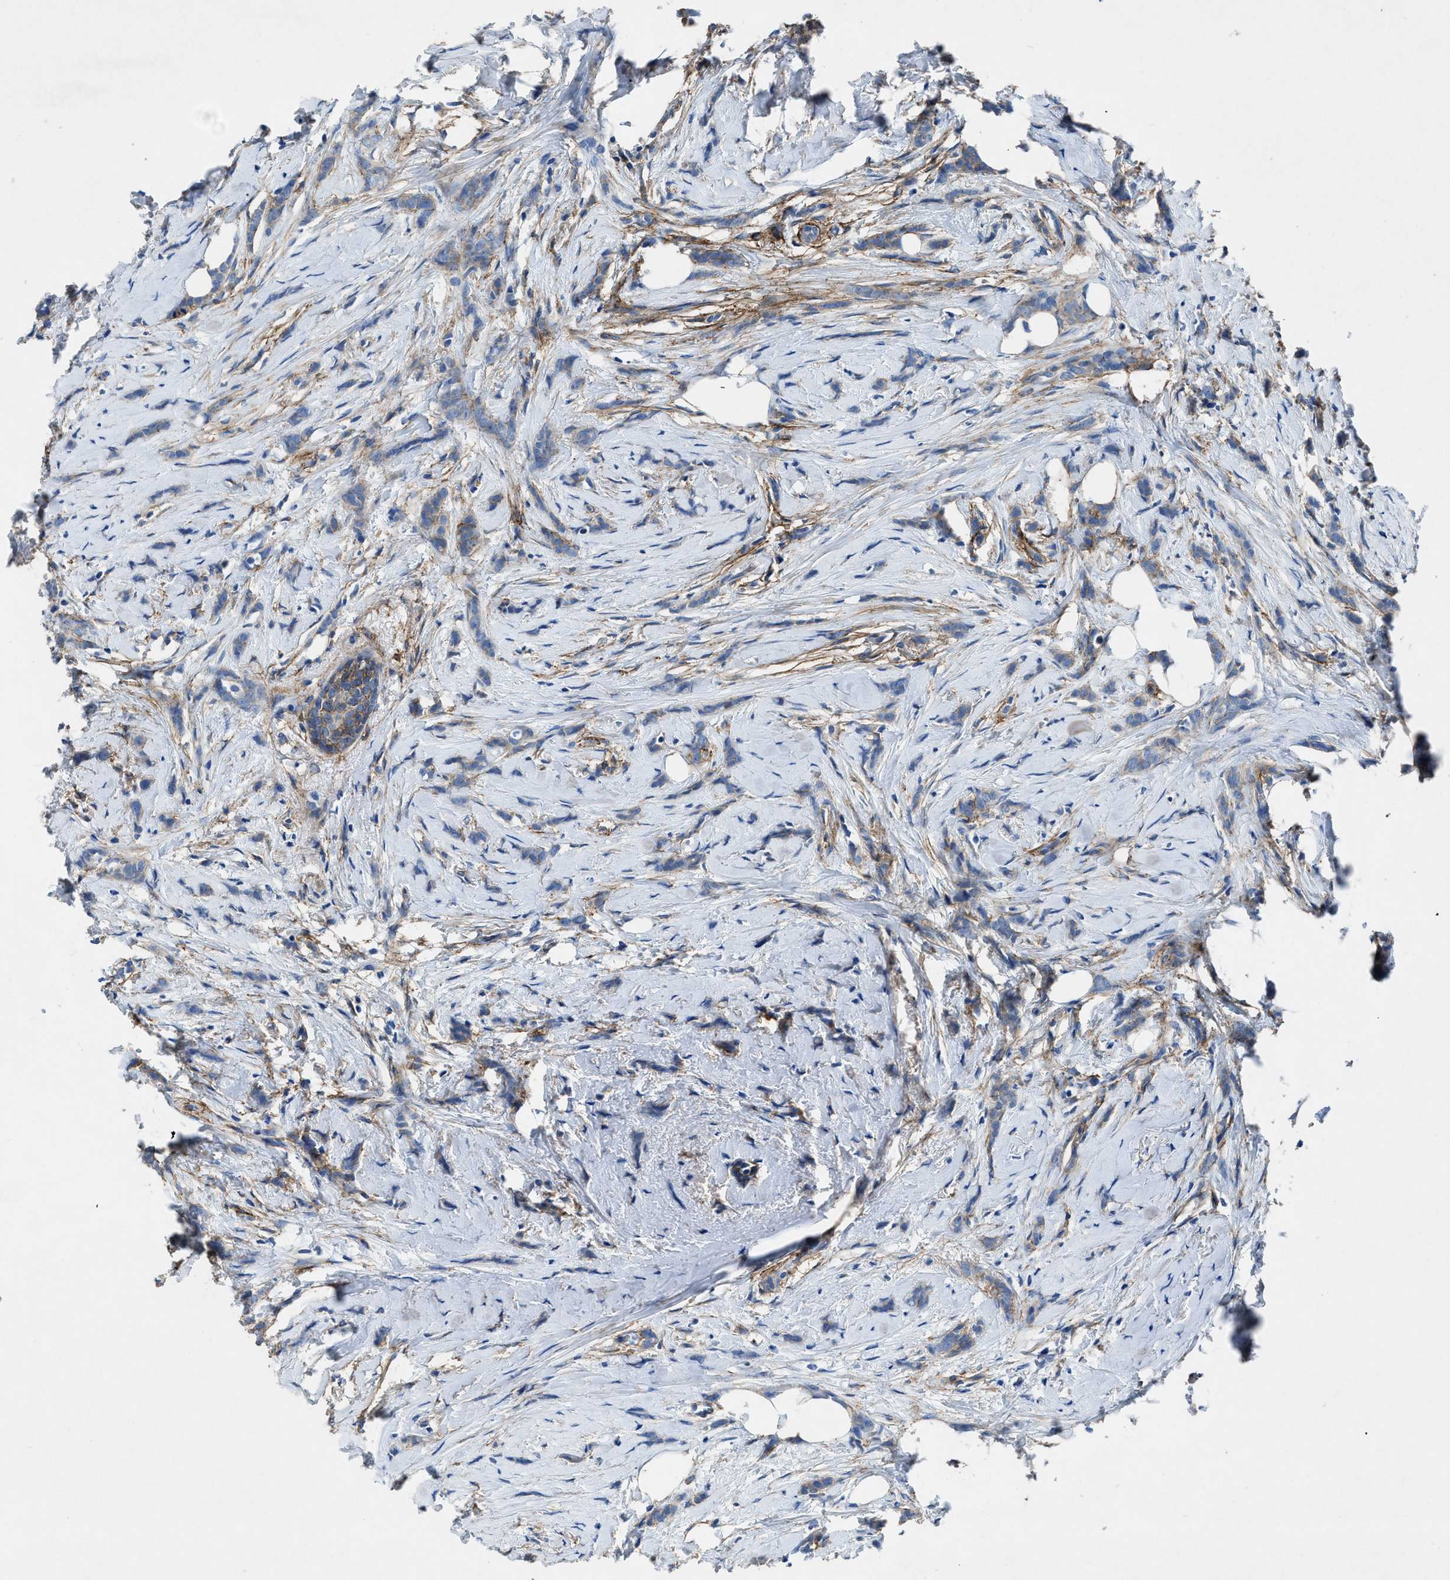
{"staining": {"intensity": "weak", "quantity": "25%-75%", "location": "cytoplasmic/membranous"}, "tissue": "breast cancer", "cell_type": "Tumor cells", "image_type": "cancer", "snomed": [{"axis": "morphology", "description": "Lobular carcinoma, in situ"}, {"axis": "morphology", "description": "Lobular carcinoma"}, {"axis": "topography", "description": "Breast"}], "caption": "Breast lobular carcinoma in situ stained with DAB (3,3'-diaminobenzidine) immunohistochemistry shows low levels of weak cytoplasmic/membranous staining in about 25%-75% of tumor cells. Nuclei are stained in blue.", "gene": "PTGFRN", "patient": {"sex": "female", "age": 41}}